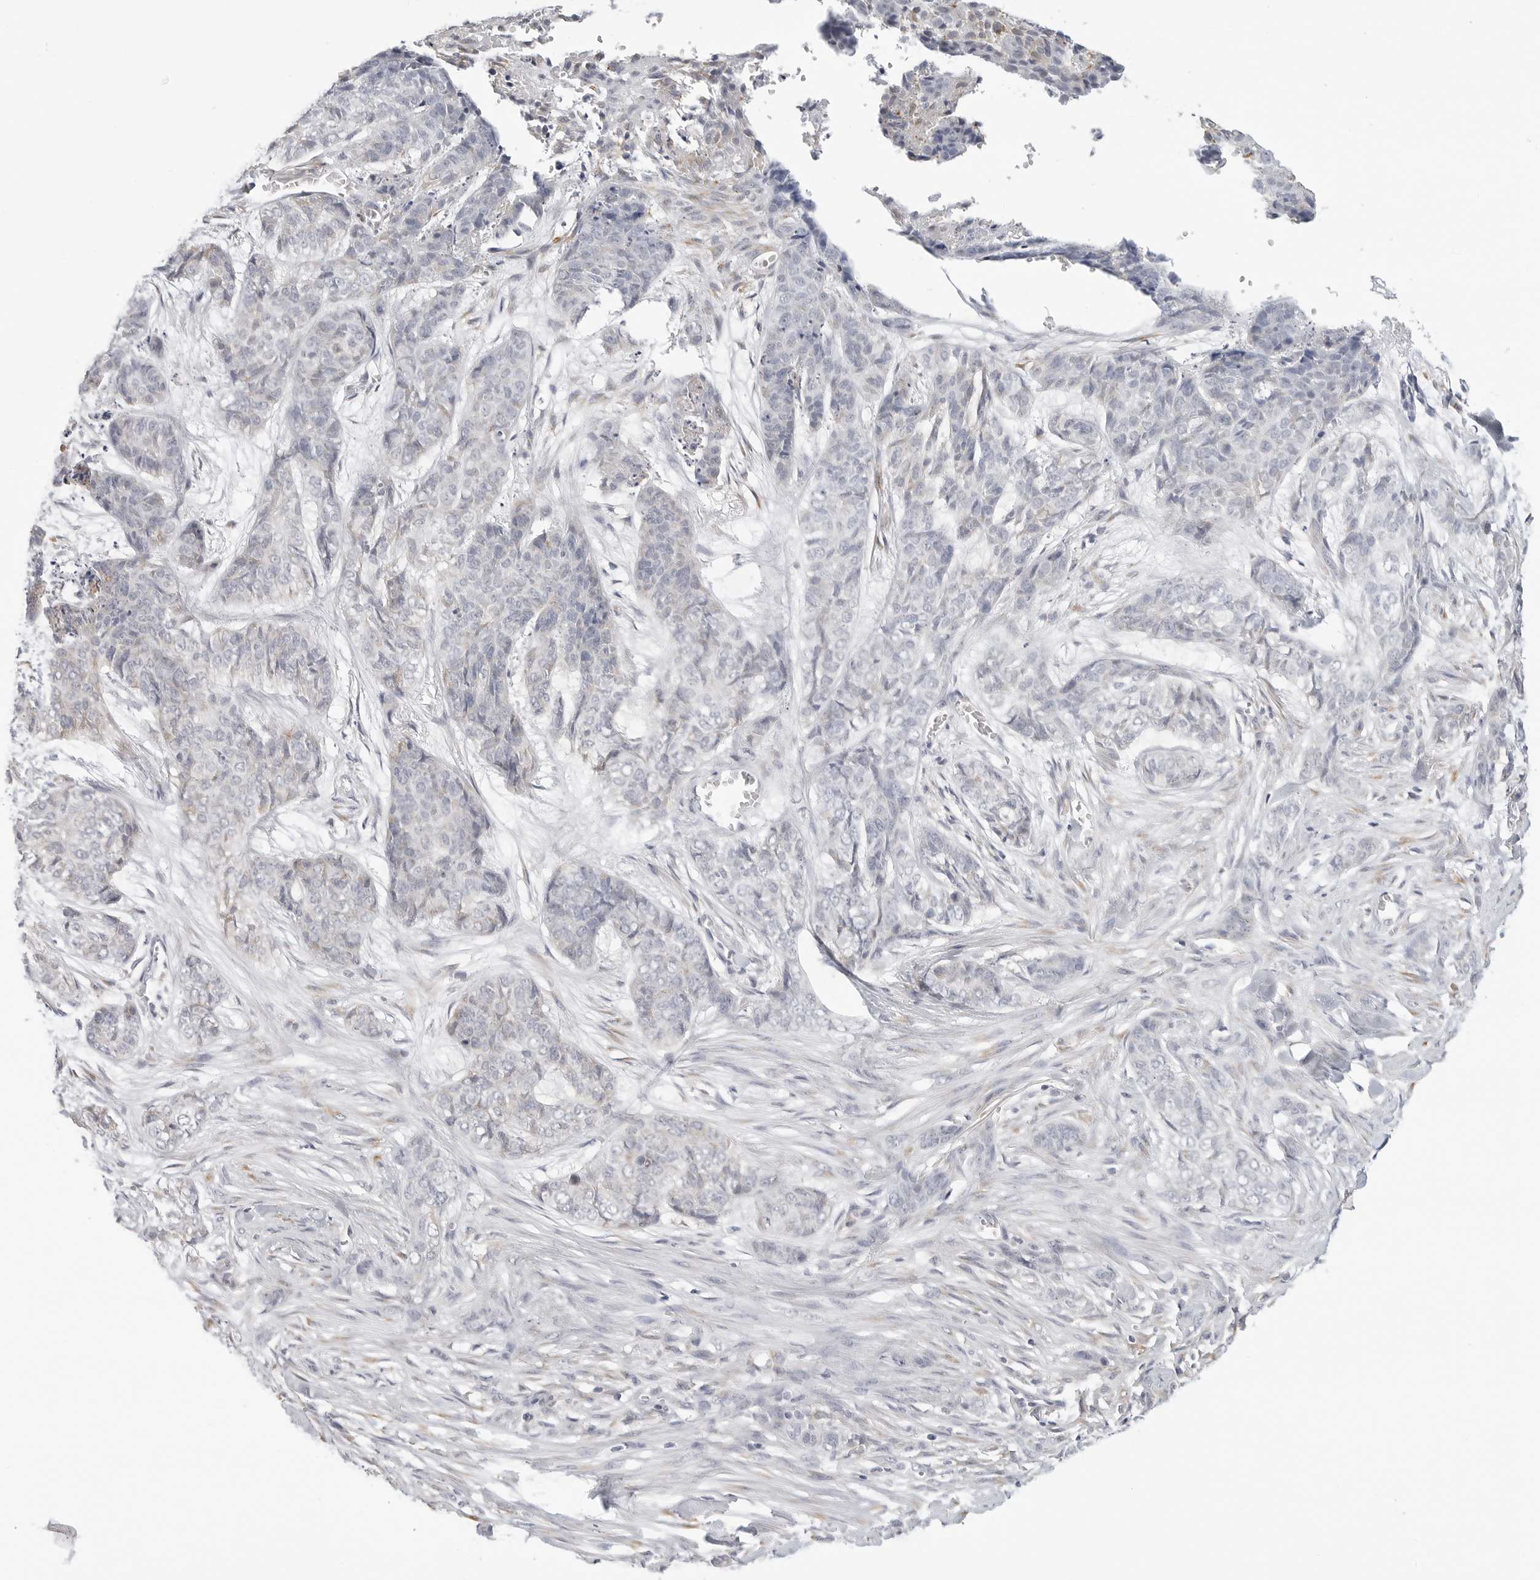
{"staining": {"intensity": "negative", "quantity": "none", "location": "none"}, "tissue": "skin cancer", "cell_type": "Tumor cells", "image_type": "cancer", "snomed": [{"axis": "morphology", "description": "Basal cell carcinoma"}, {"axis": "topography", "description": "Skin"}], "caption": "Tumor cells show no significant protein positivity in skin basal cell carcinoma.", "gene": "THEM4", "patient": {"sex": "female", "age": 64}}